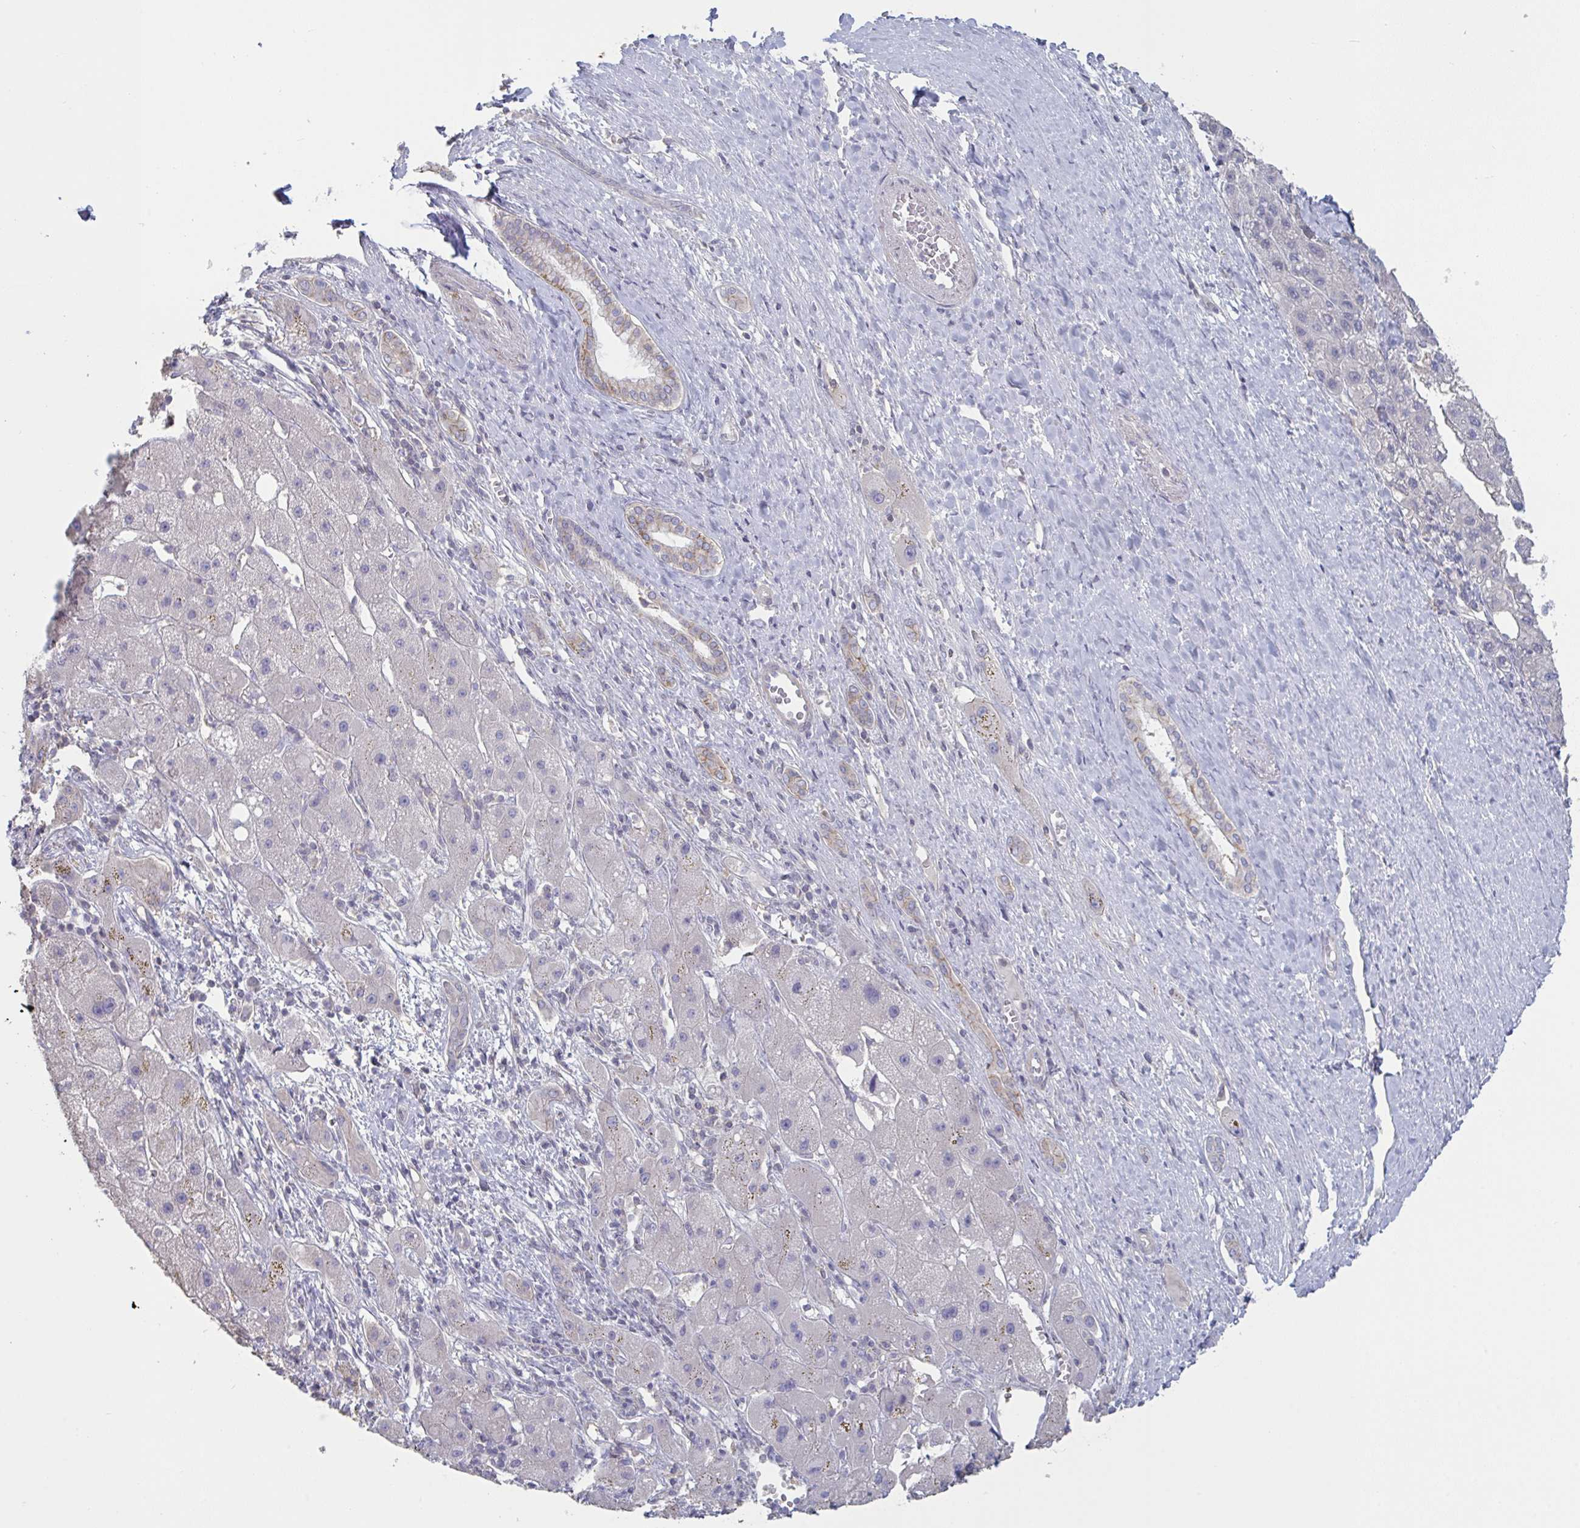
{"staining": {"intensity": "negative", "quantity": "none", "location": "none"}, "tissue": "liver cancer", "cell_type": "Tumor cells", "image_type": "cancer", "snomed": [{"axis": "morphology", "description": "Carcinoma, Hepatocellular, NOS"}, {"axis": "topography", "description": "Liver"}], "caption": "A high-resolution histopathology image shows IHC staining of liver cancer, which reveals no significant positivity in tumor cells.", "gene": "STK26", "patient": {"sex": "female", "age": 82}}